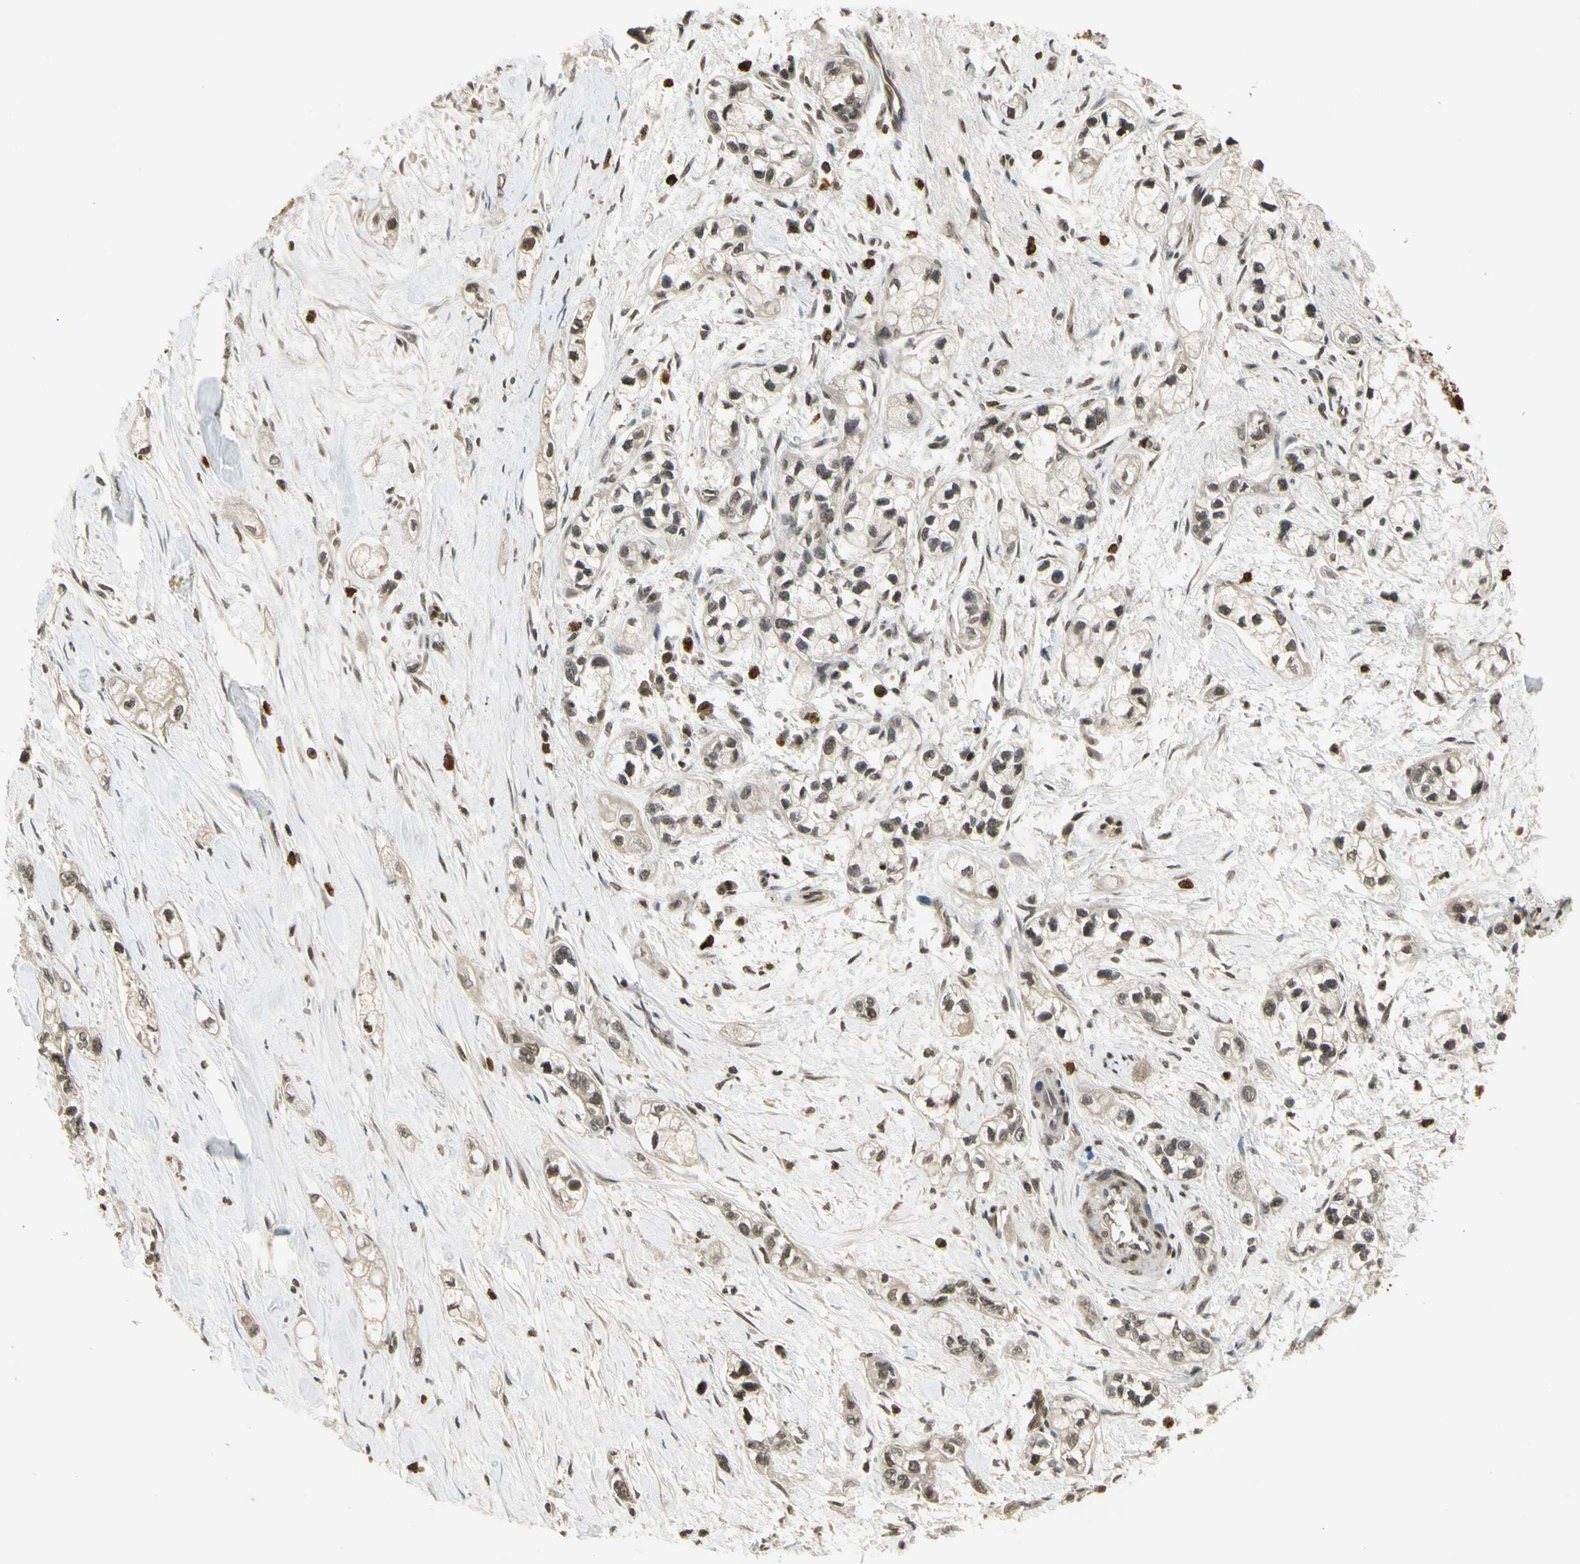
{"staining": {"intensity": "weak", "quantity": ">75%", "location": "cytoplasmic/membranous,nuclear"}, "tissue": "pancreatic cancer", "cell_type": "Tumor cells", "image_type": "cancer", "snomed": [{"axis": "morphology", "description": "Adenocarcinoma, NOS"}, {"axis": "topography", "description": "Pancreas"}], "caption": "Brown immunohistochemical staining in pancreatic cancer (adenocarcinoma) displays weak cytoplasmic/membranous and nuclear staining in about >75% of tumor cells.", "gene": "SOD1", "patient": {"sex": "male", "age": 74}}